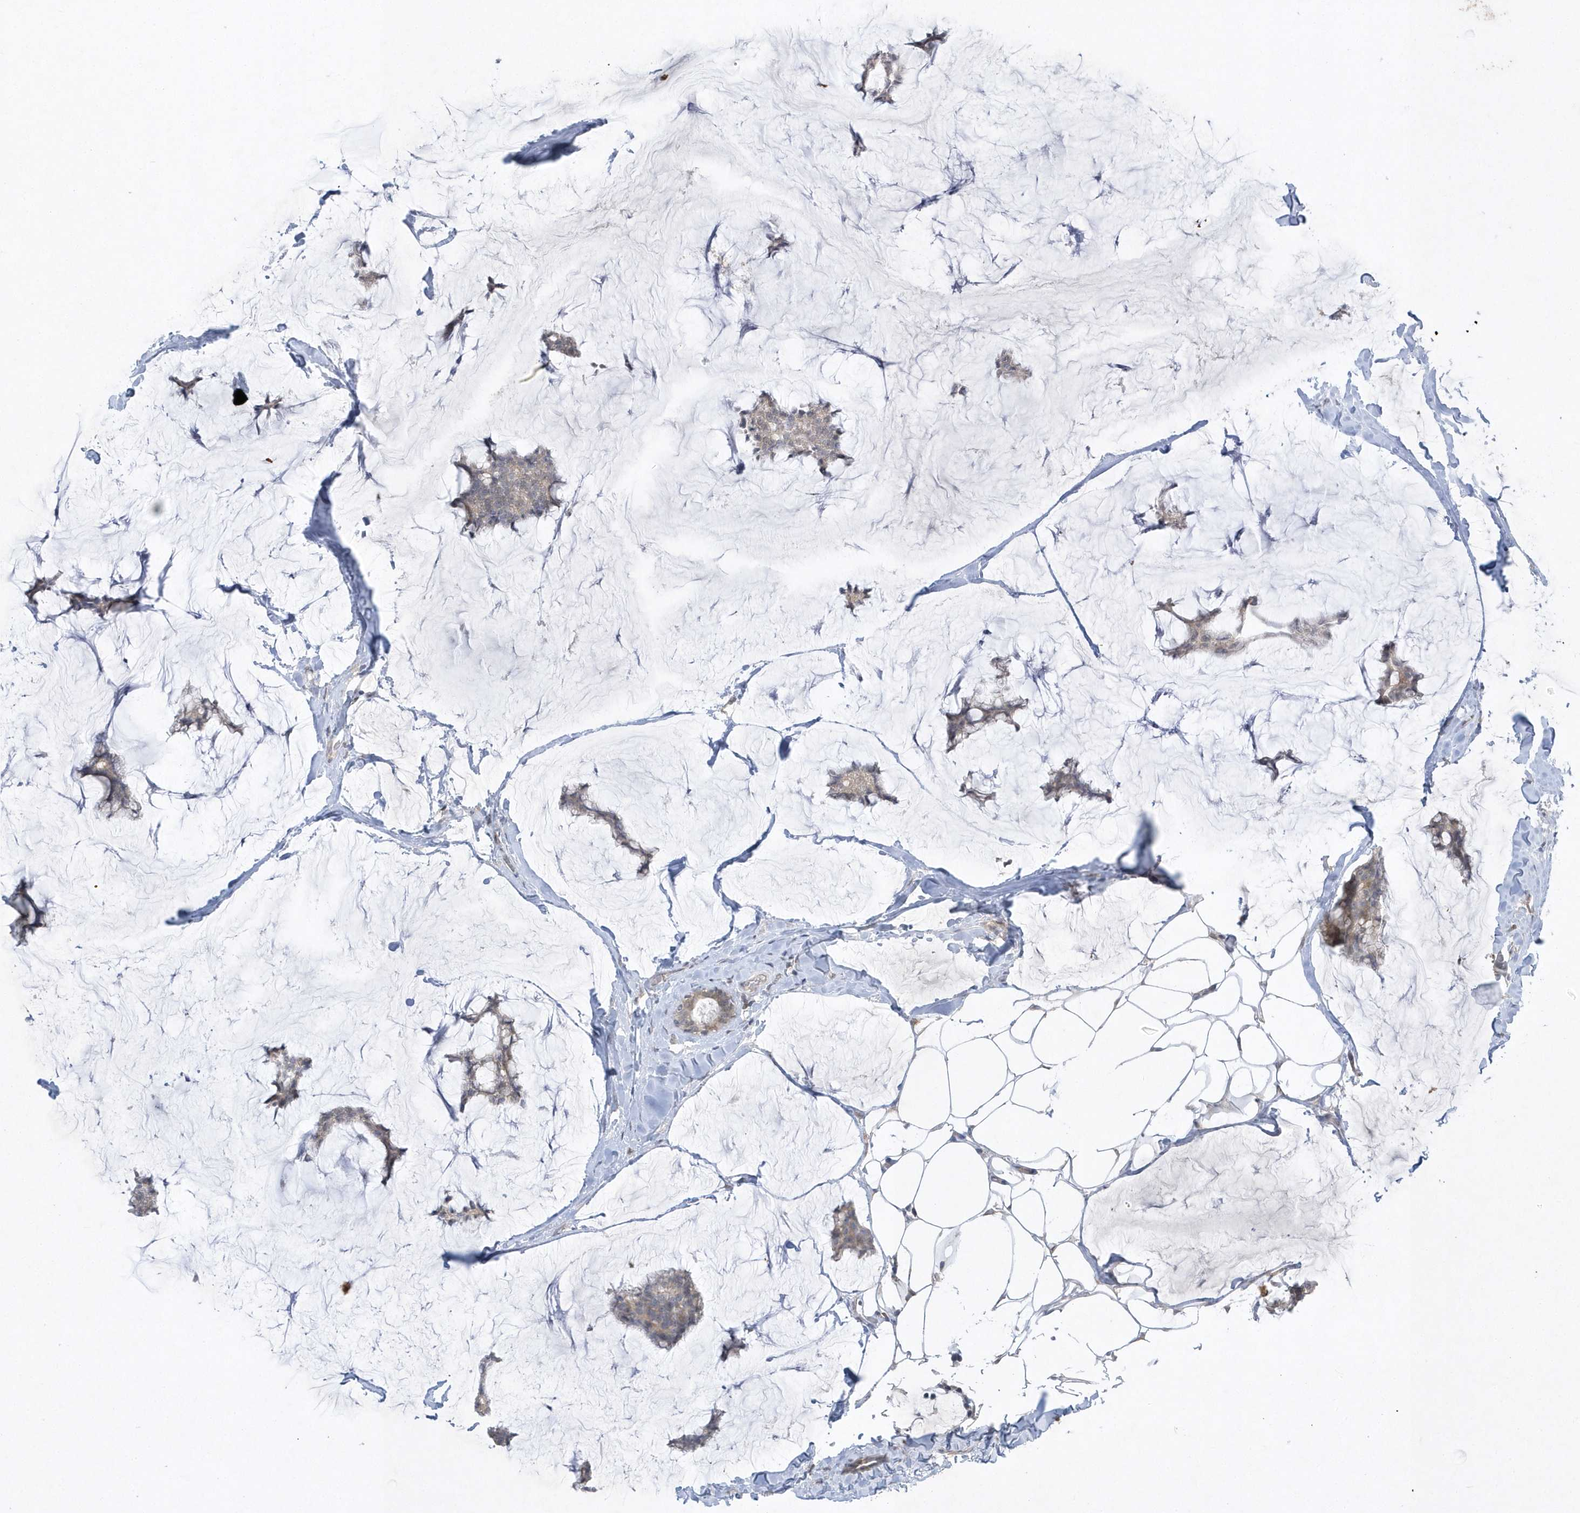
{"staining": {"intensity": "negative", "quantity": "none", "location": "none"}, "tissue": "breast cancer", "cell_type": "Tumor cells", "image_type": "cancer", "snomed": [{"axis": "morphology", "description": "Duct carcinoma"}, {"axis": "topography", "description": "Breast"}], "caption": "High power microscopy micrograph of an immunohistochemistry (IHC) image of breast invasive ductal carcinoma, revealing no significant staining in tumor cells.", "gene": "ZC3H12D", "patient": {"sex": "female", "age": 93}}